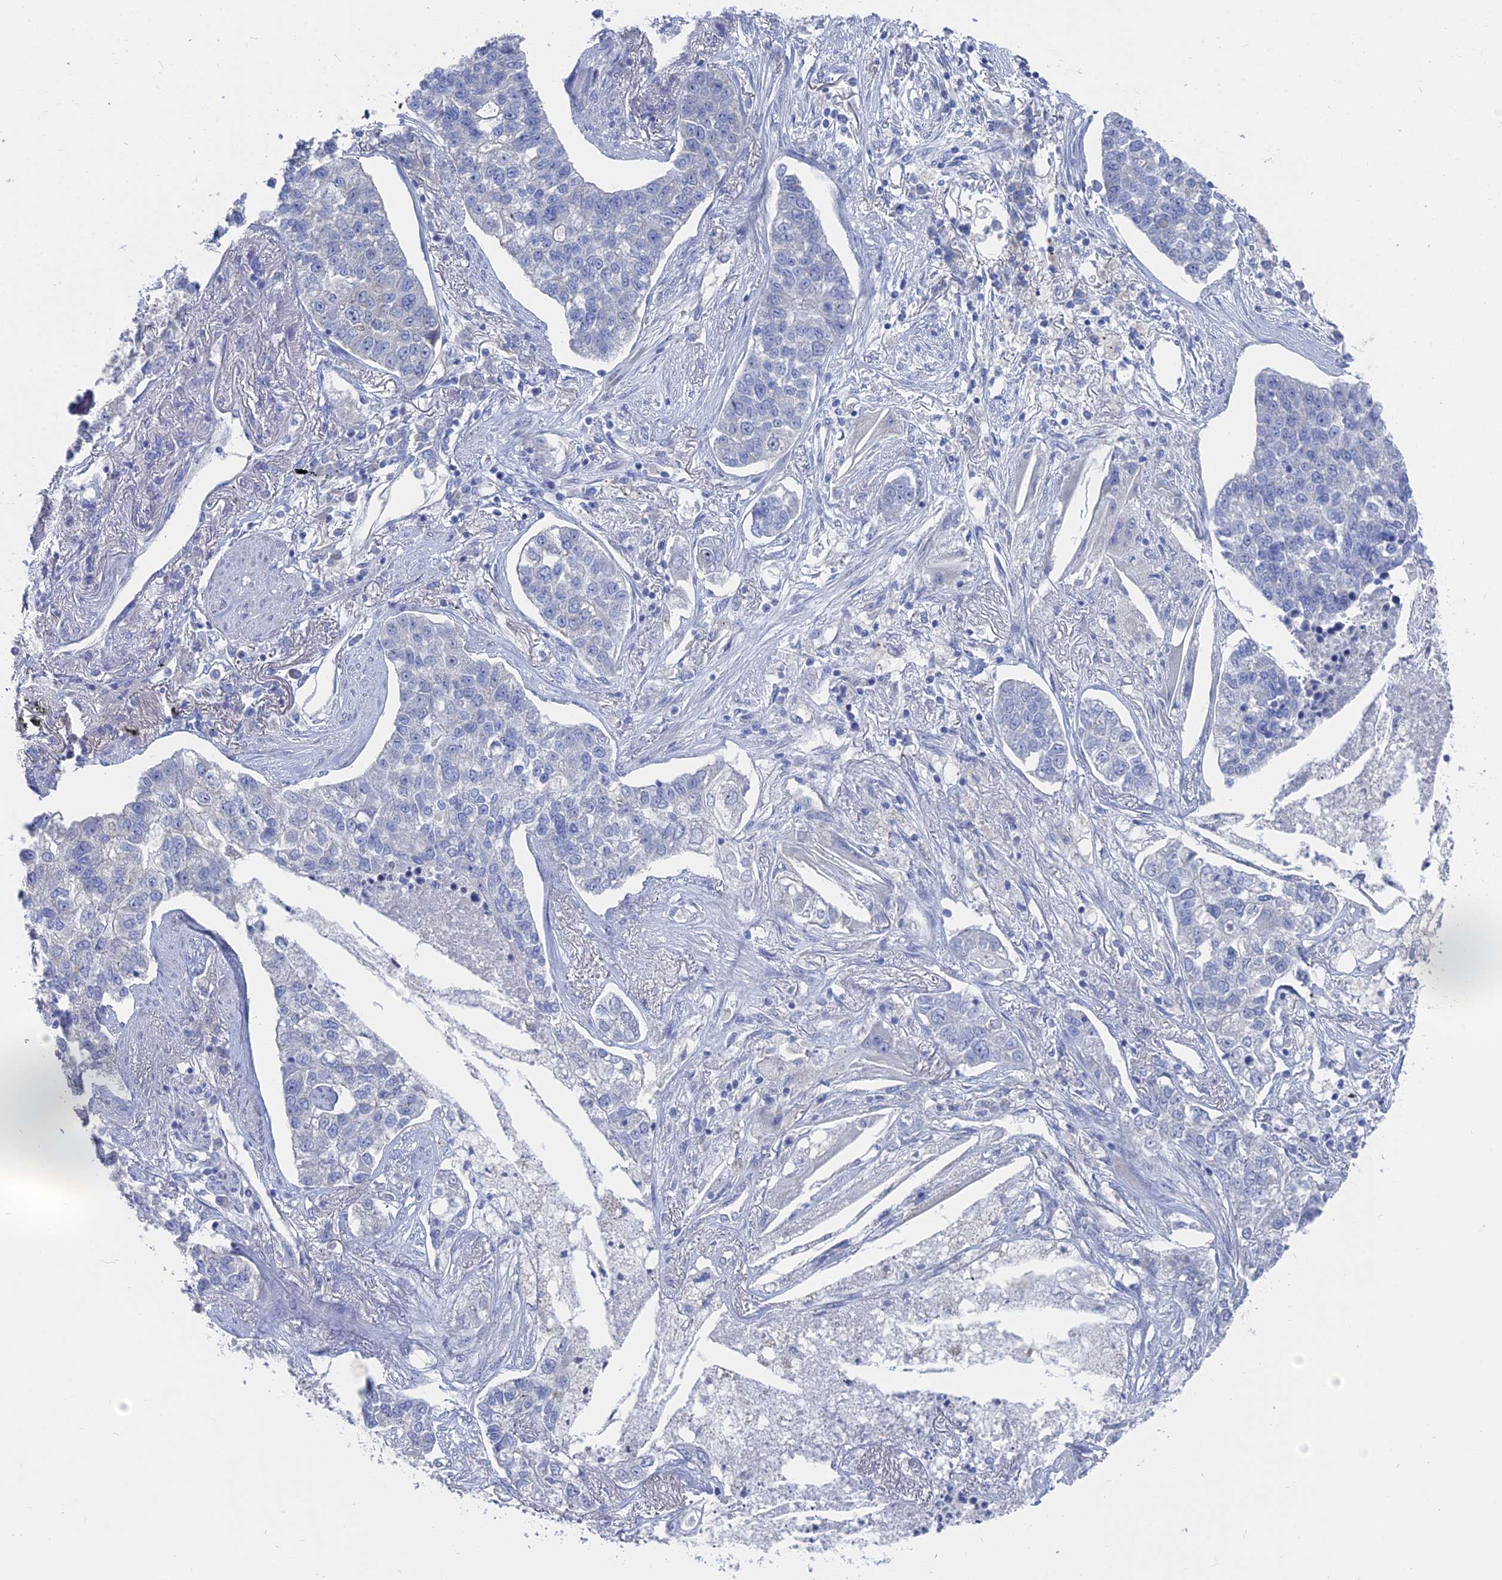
{"staining": {"intensity": "negative", "quantity": "none", "location": "none"}, "tissue": "lung cancer", "cell_type": "Tumor cells", "image_type": "cancer", "snomed": [{"axis": "morphology", "description": "Adenocarcinoma, NOS"}, {"axis": "topography", "description": "Lung"}], "caption": "Lung cancer stained for a protein using IHC demonstrates no expression tumor cells.", "gene": "CCDC149", "patient": {"sex": "male", "age": 49}}